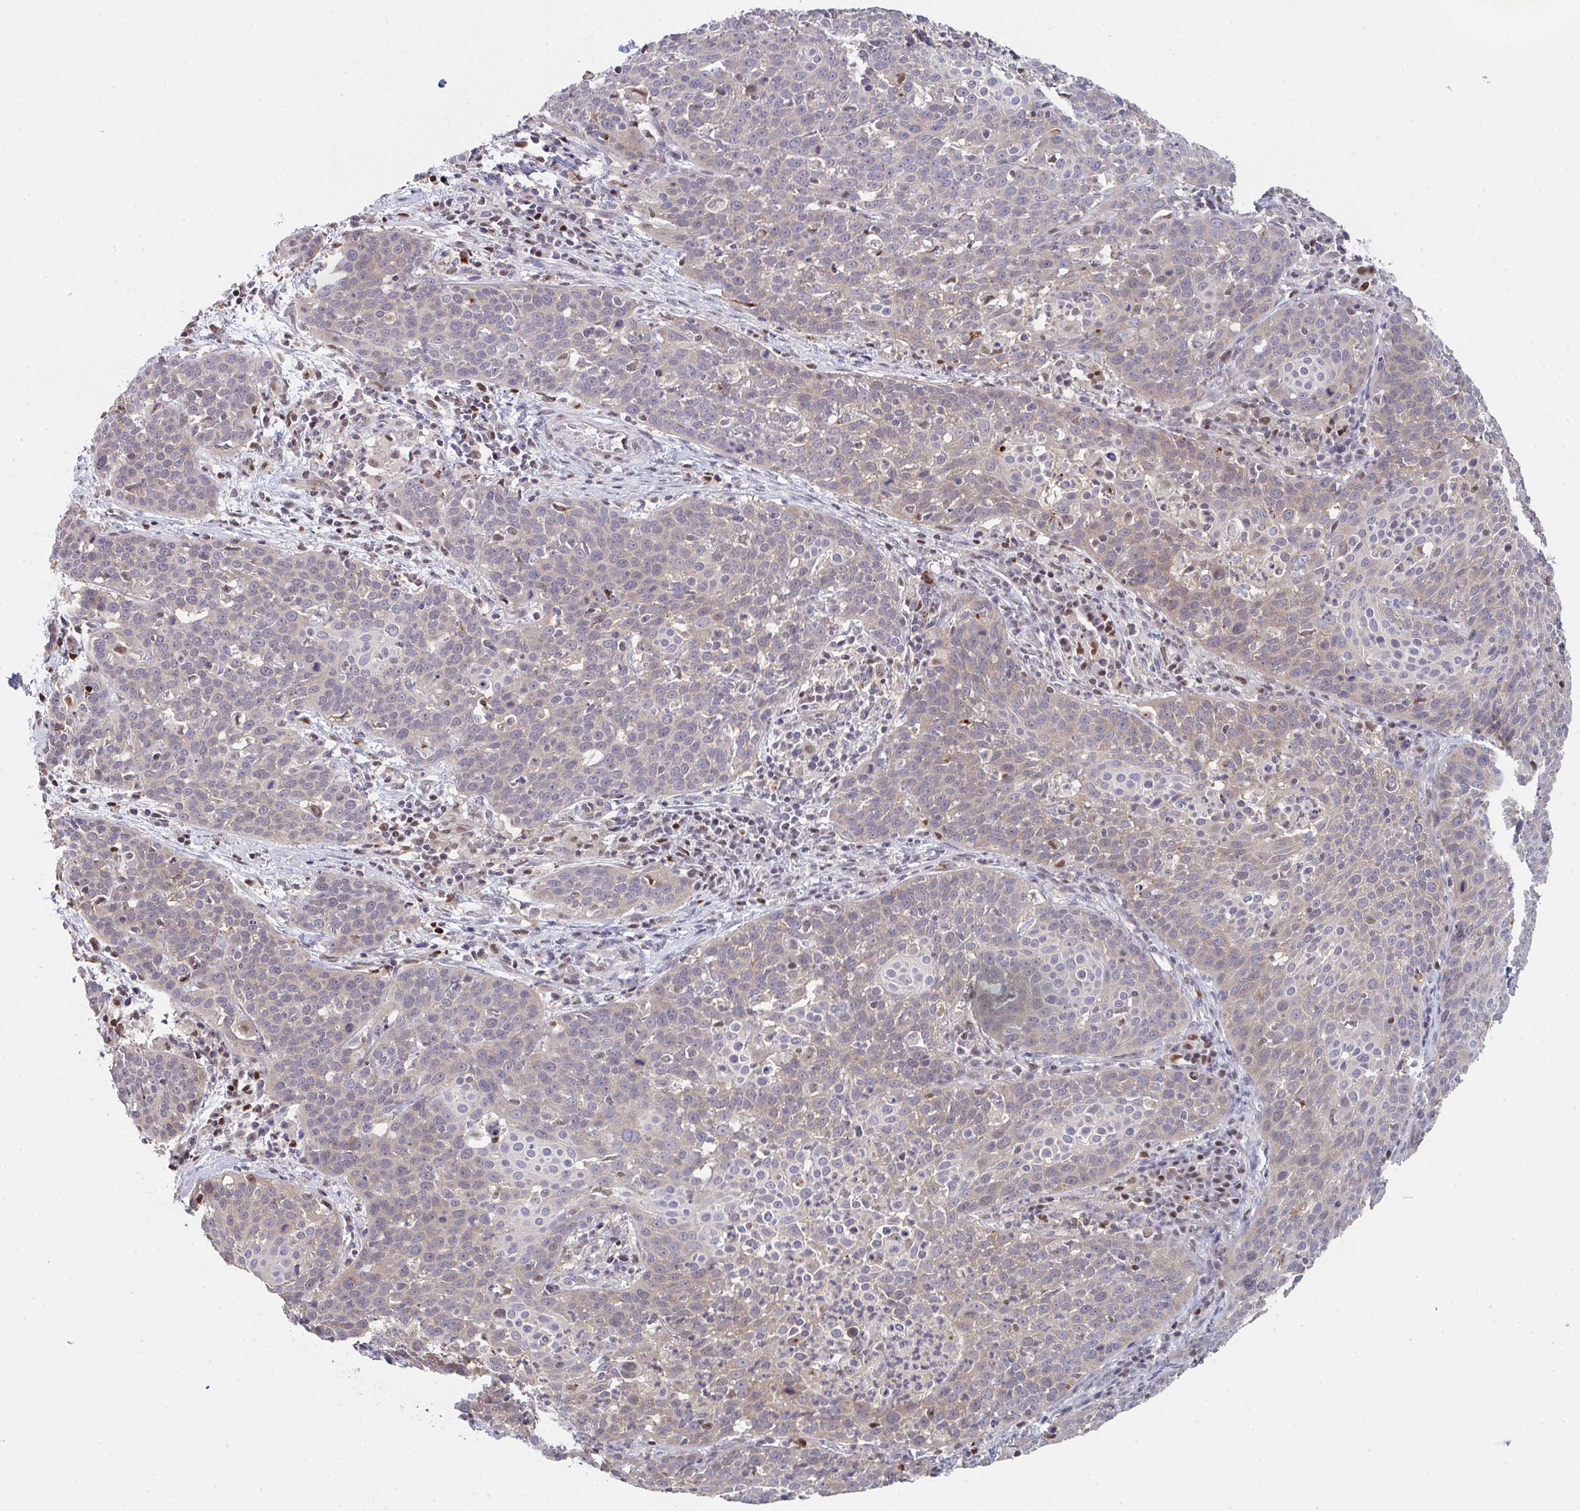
{"staining": {"intensity": "moderate", "quantity": "25%-75%", "location": "cytoplasmic/membranous"}, "tissue": "cervical cancer", "cell_type": "Tumor cells", "image_type": "cancer", "snomed": [{"axis": "morphology", "description": "Squamous cell carcinoma, NOS"}, {"axis": "topography", "description": "Cervix"}], "caption": "The image exhibits a brown stain indicating the presence of a protein in the cytoplasmic/membranous of tumor cells in cervical squamous cell carcinoma. The protein is stained brown, and the nuclei are stained in blue (DAB IHC with brightfield microscopy, high magnification).", "gene": "ACD", "patient": {"sex": "female", "age": 38}}